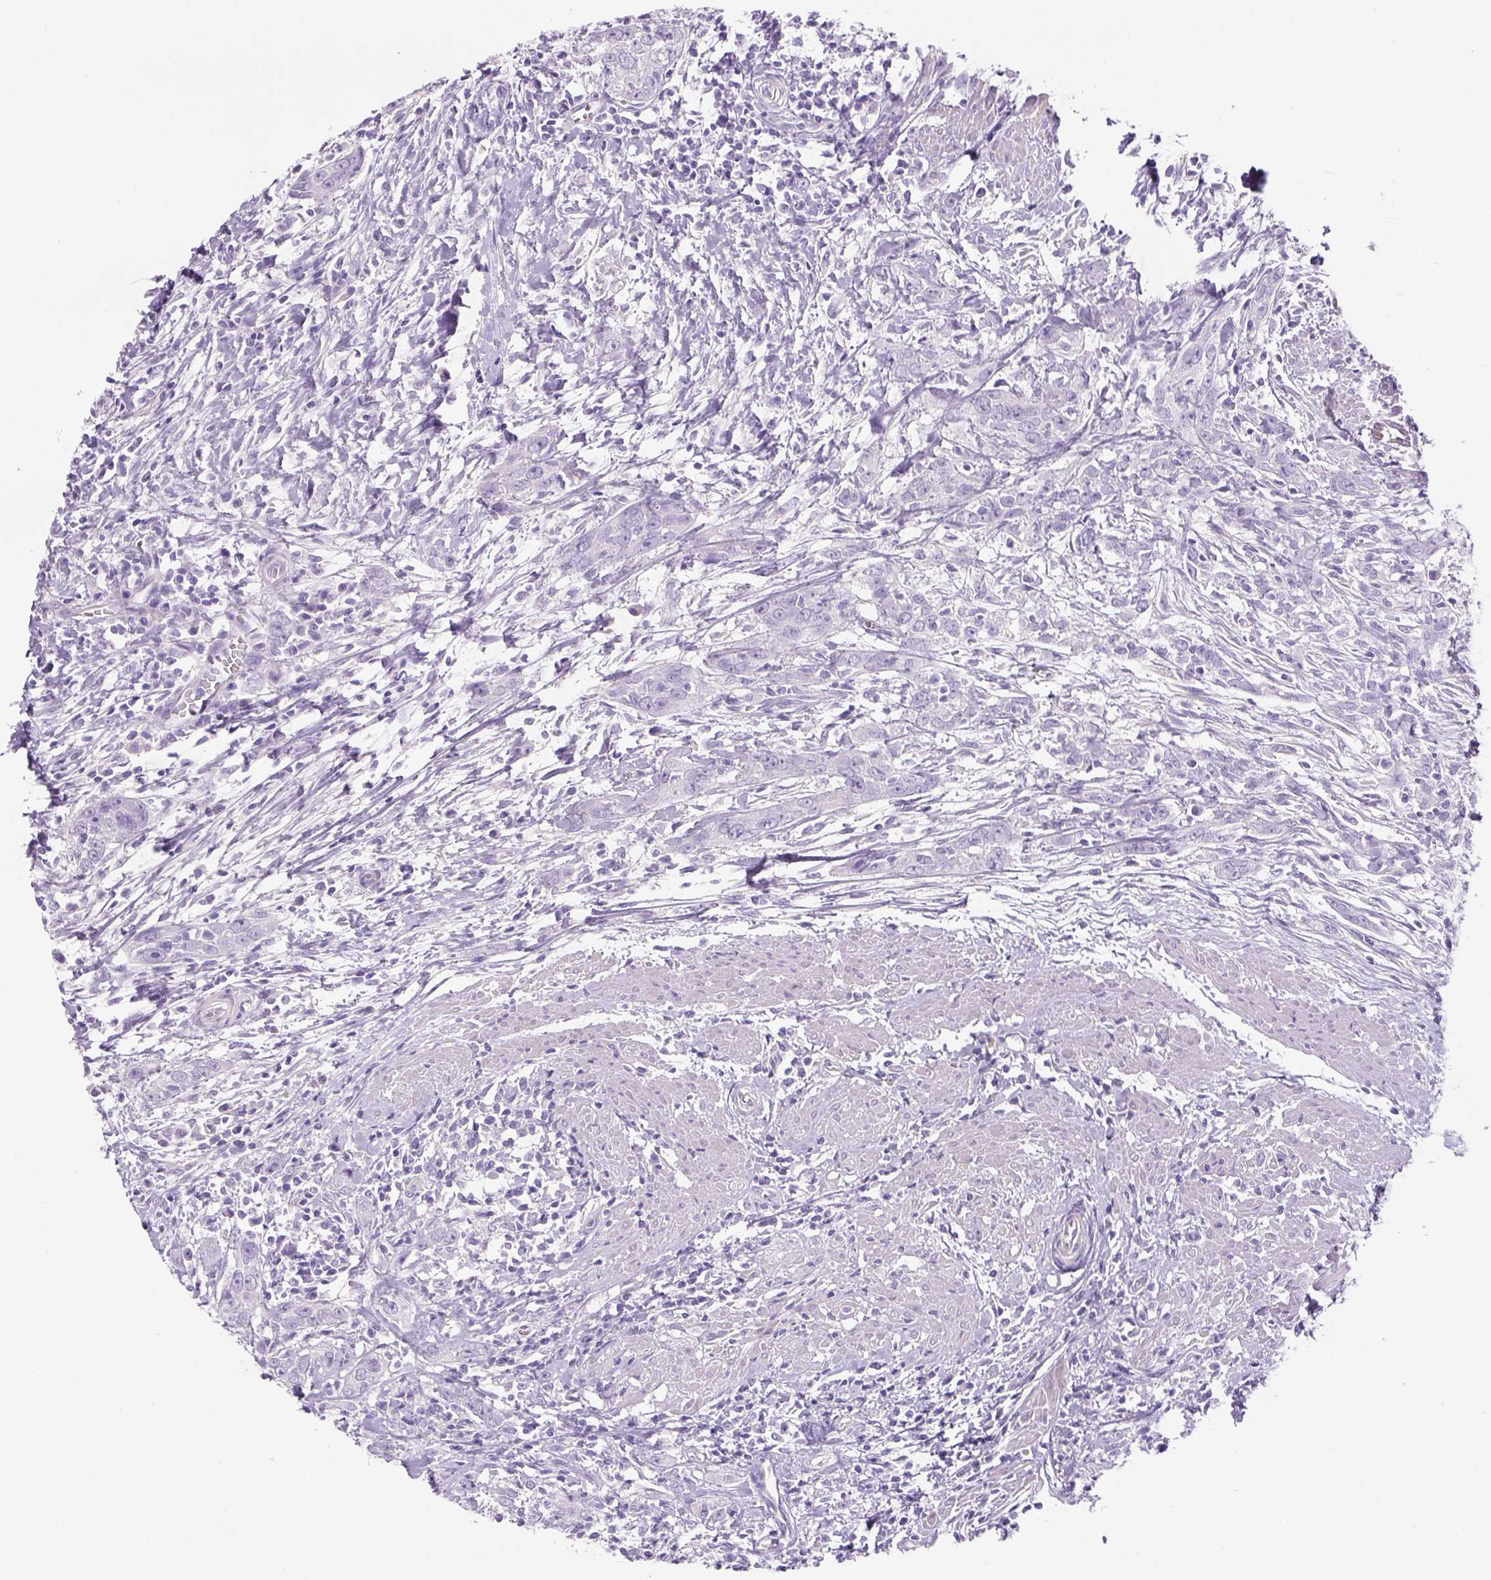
{"staining": {"intensity": "negative", "quantity": "none", "location": "none"}, "tissue": "urothelial cancer", "cell_type": "Tumor cells", "image_type": "cancer", "snomed": [{"axis": "morphology", "description": "Urothelial carcinoma, High grade"}, {"axis": "topography", "description": "Urinary bladder"}], "caption": "This histopathology image is of urothelial cancer stained with immunohistochemistry to label a protein in brown with the nuclei are counter-stained blue. There is no positivity in tumor cells. Brightfield microscopy of immunohistochemistry stained with DAB (brown) and hematoxylin (blue), captured at high magnification.", "gene": "TENM4", "patient": {"sex": "male", "age": 83}}